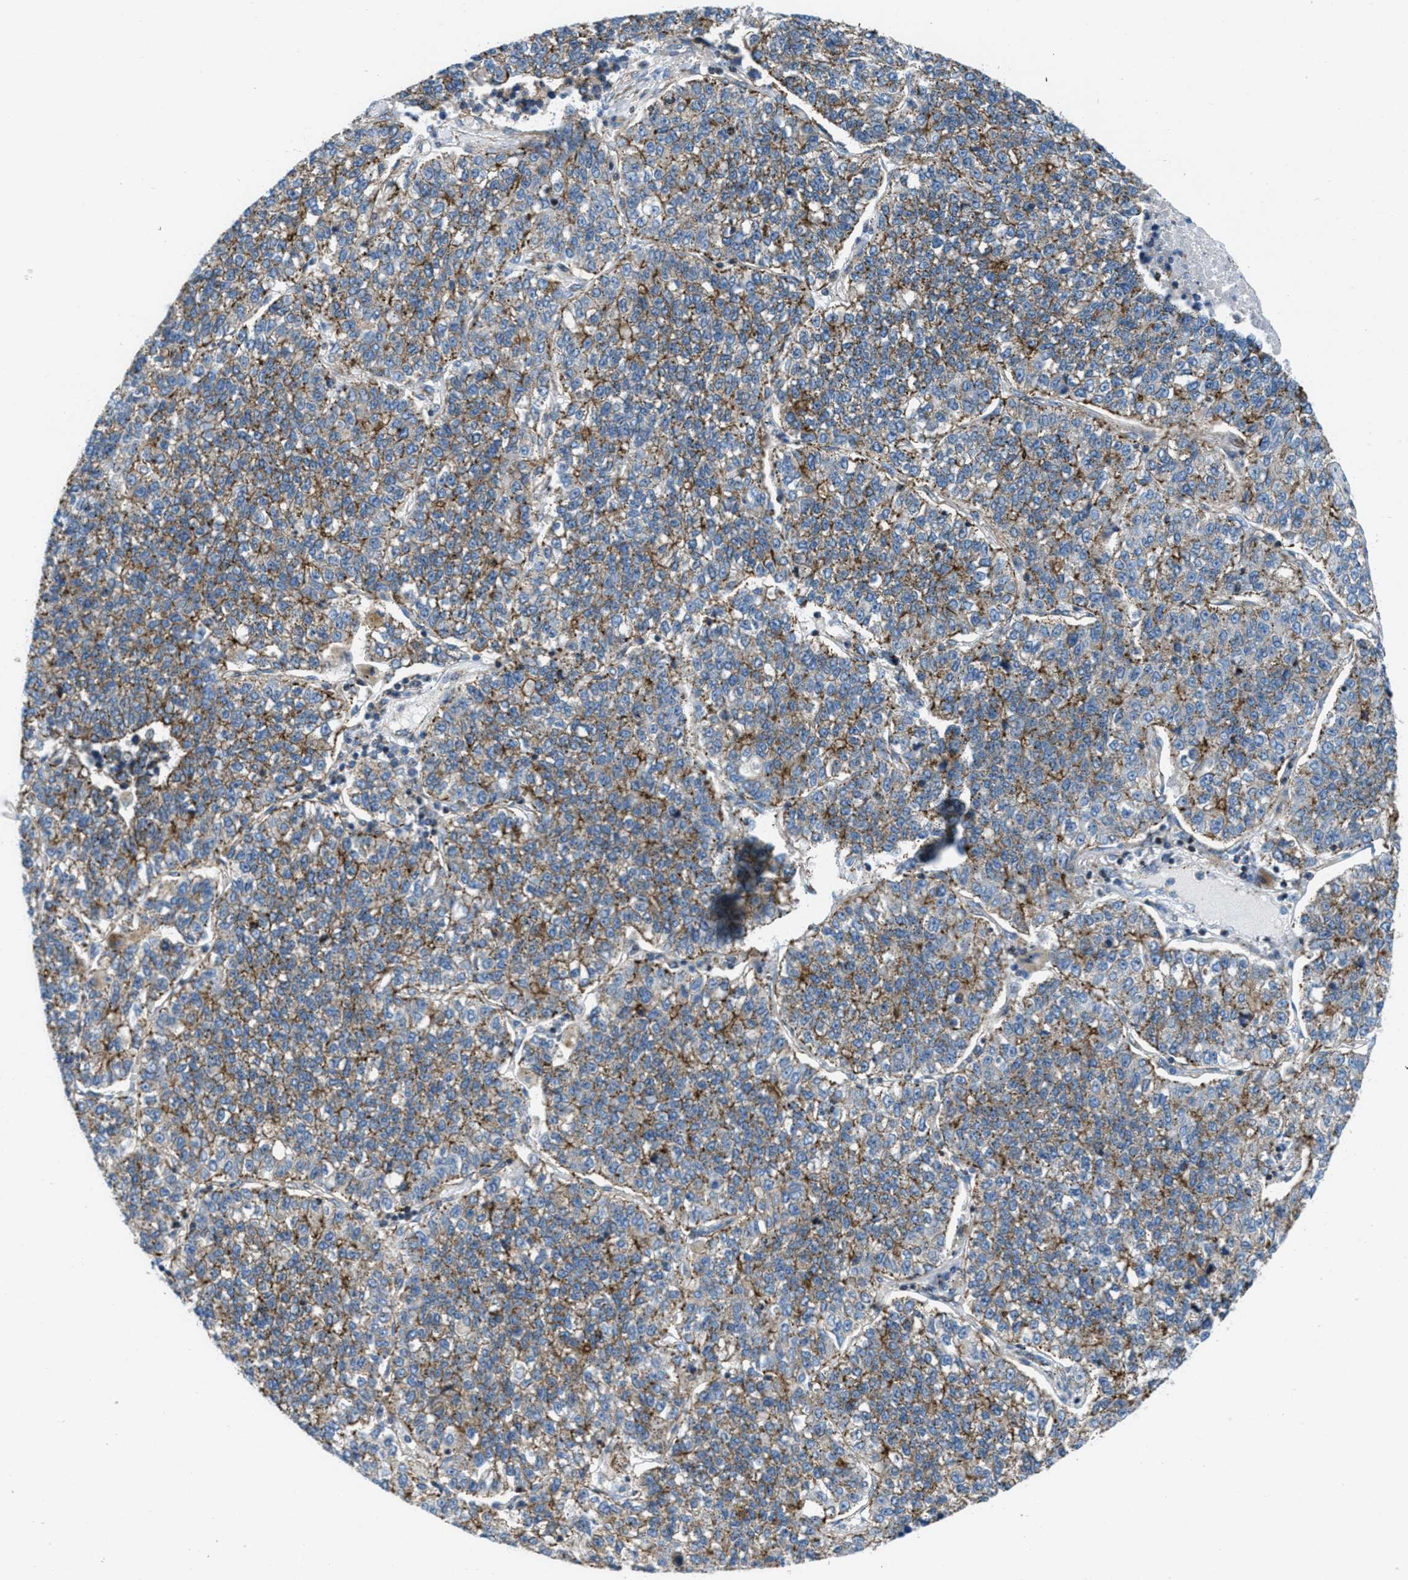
{"staining": {"intensity": "moderate", "quantity": ">75%", "location": "cytoplasmic/membranous"}, "tissue": "lung cancer", "cell_type": "Tumor cells", "image_type": "cancer", "snomed": [{"axis": "morphology", "description": "Adenocarcinoma, NOS"}, {"axis": "topography", "description": "Lung"}], "caption": "Immunohistochemical staining of adenocarcinoma (lung) reveals medium levels of moderate cytoplasmic/membranous expression in approximately >75% of tumor cells.", "gene": "MFSD13A", "patient": {"sex": "male", "age": 49}}